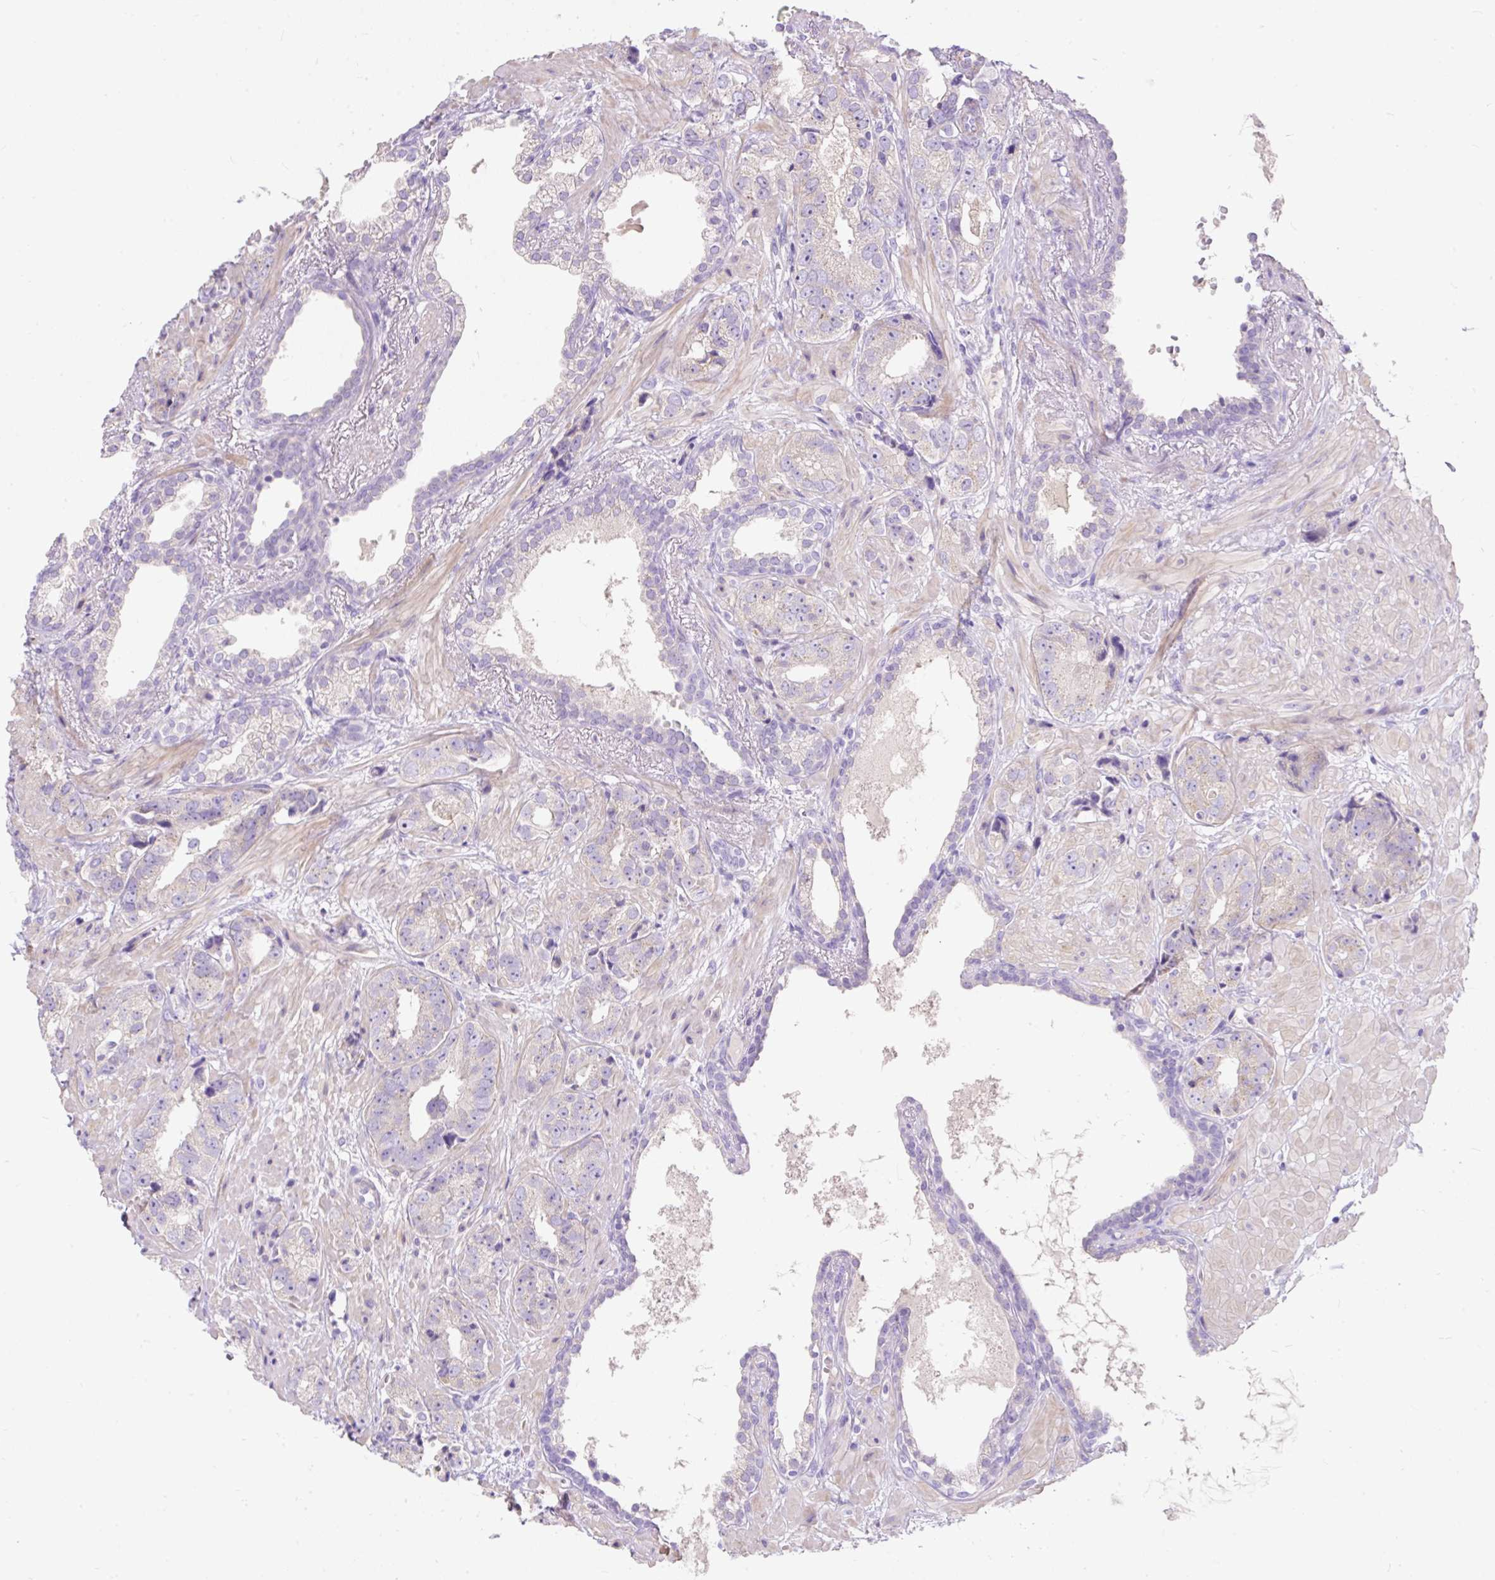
{"staining": {"intensity": "negative", "quantity": "none", "location": "none"}, "tissue": "prostate cancer", "cell_type": "Tumor cells", "image_type": "cancer", "snomed": [{"axis": "morphology", "description": "Adenocarcinoma, High grade"}, {"axis": "topography", "description": "Prostate"}], "caption": "Immunohistochemistry image of neoplastic tissue: prostate cancer stained with DAB (3,3'-diaminobenzidine) demonstrates no significant protein expression in tumor cells.", "gene": "SUSD5", "patient": {"sex": "male", "age": 71}}